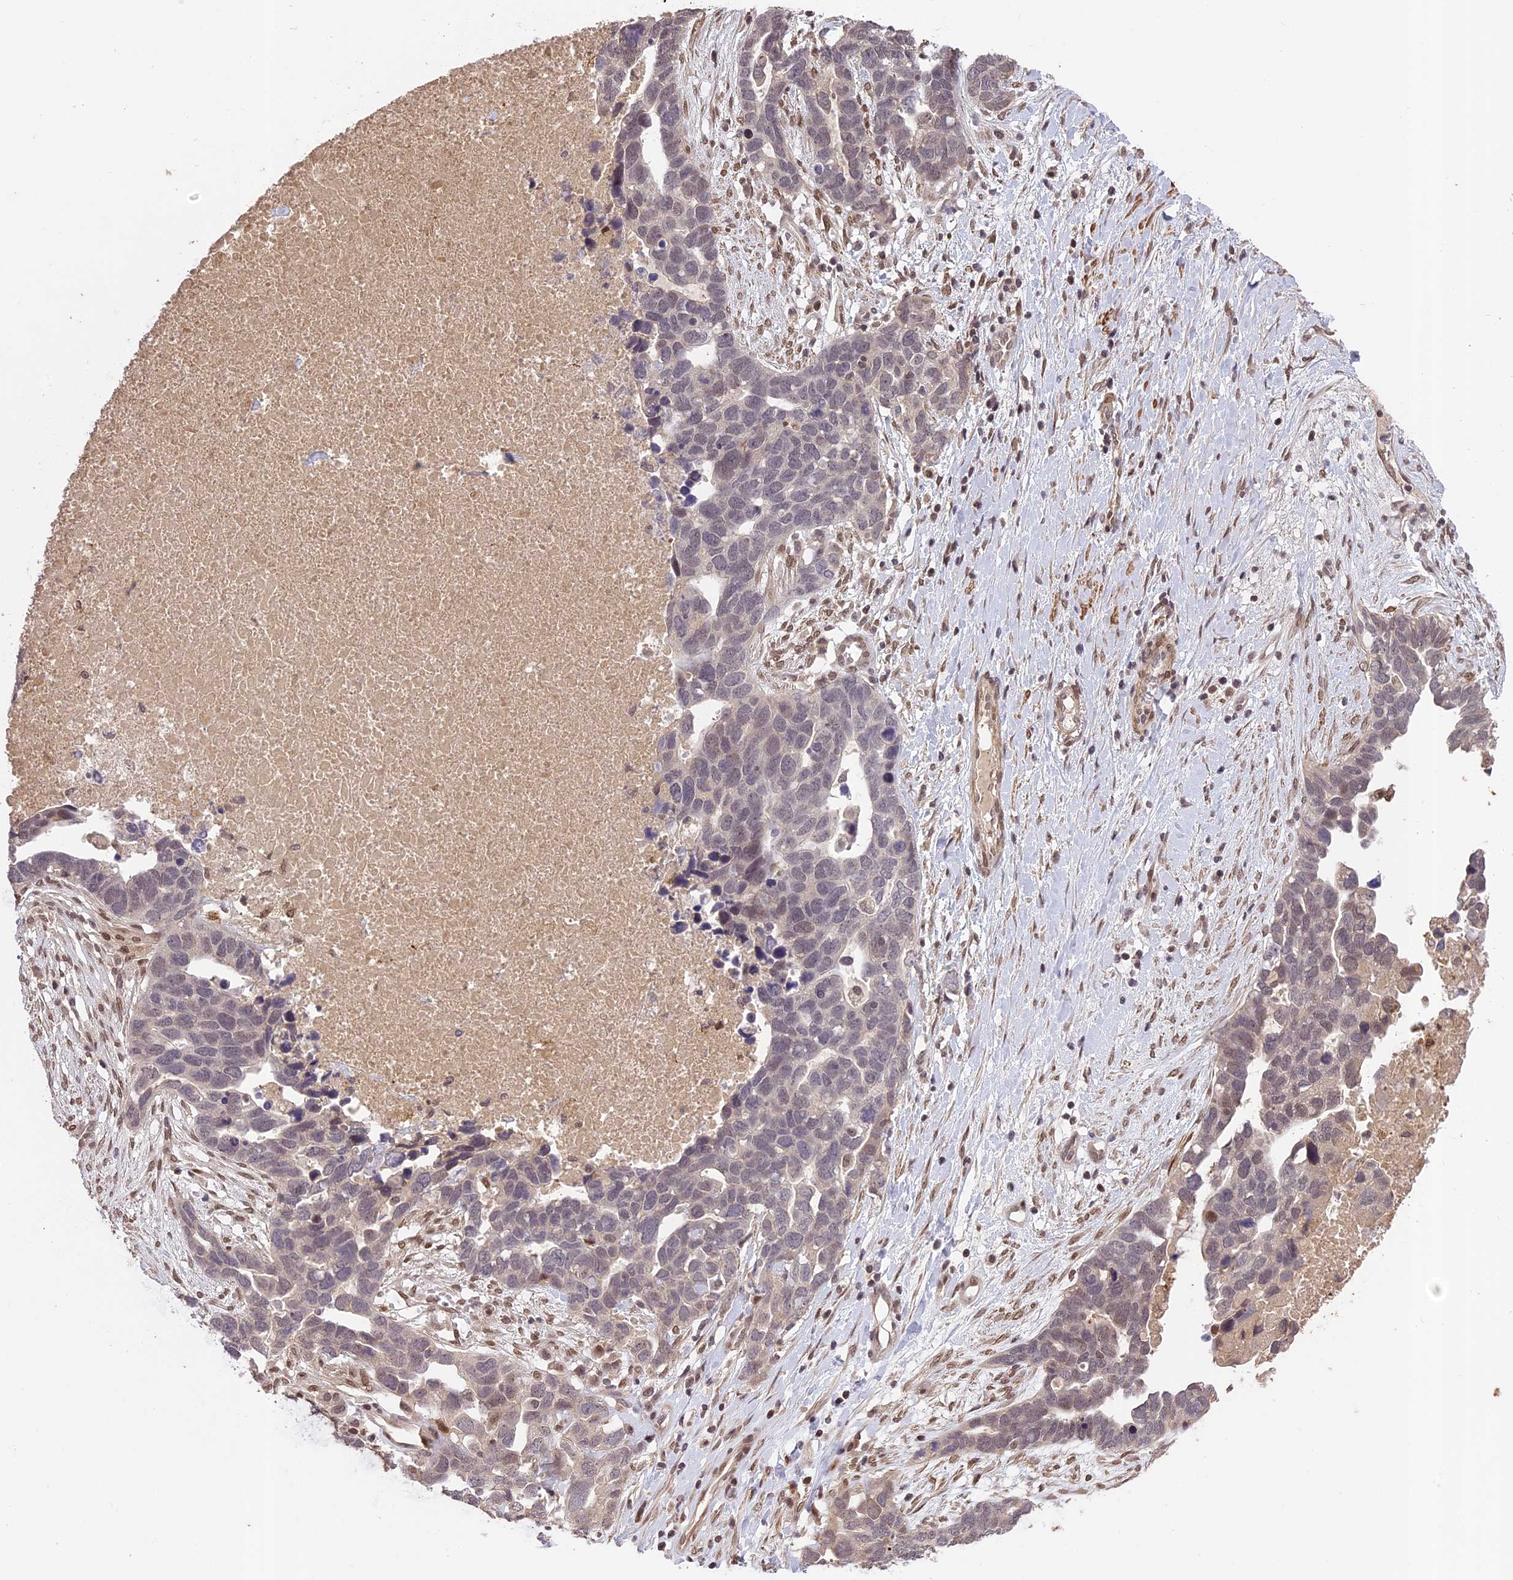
{"staining": {"intensity": "moderate", "quantity": "<25%", "location": "nuclear"}, "tissue": "ovarian cancer", "cell_type": "Tumor cells", "image_type": "cancer", "snomed": [{"axis": "morphology", "description": "Cystadenocarcinoma, serous, NOS"}, {"axis": "topography", "description": "Ovary"}], "caption": "A micrograph of human ovarian cancer (serous cystadenocarcinoma) stained for a protein reveals moderate nuclear brown staining in tumor cells. (DAB (3,3'-diaminobenzidine) = brown stain, brightfield microscopy at high magnification).", "gene": "PRELID2", "patient": {"sex": "female", "age": 54}}